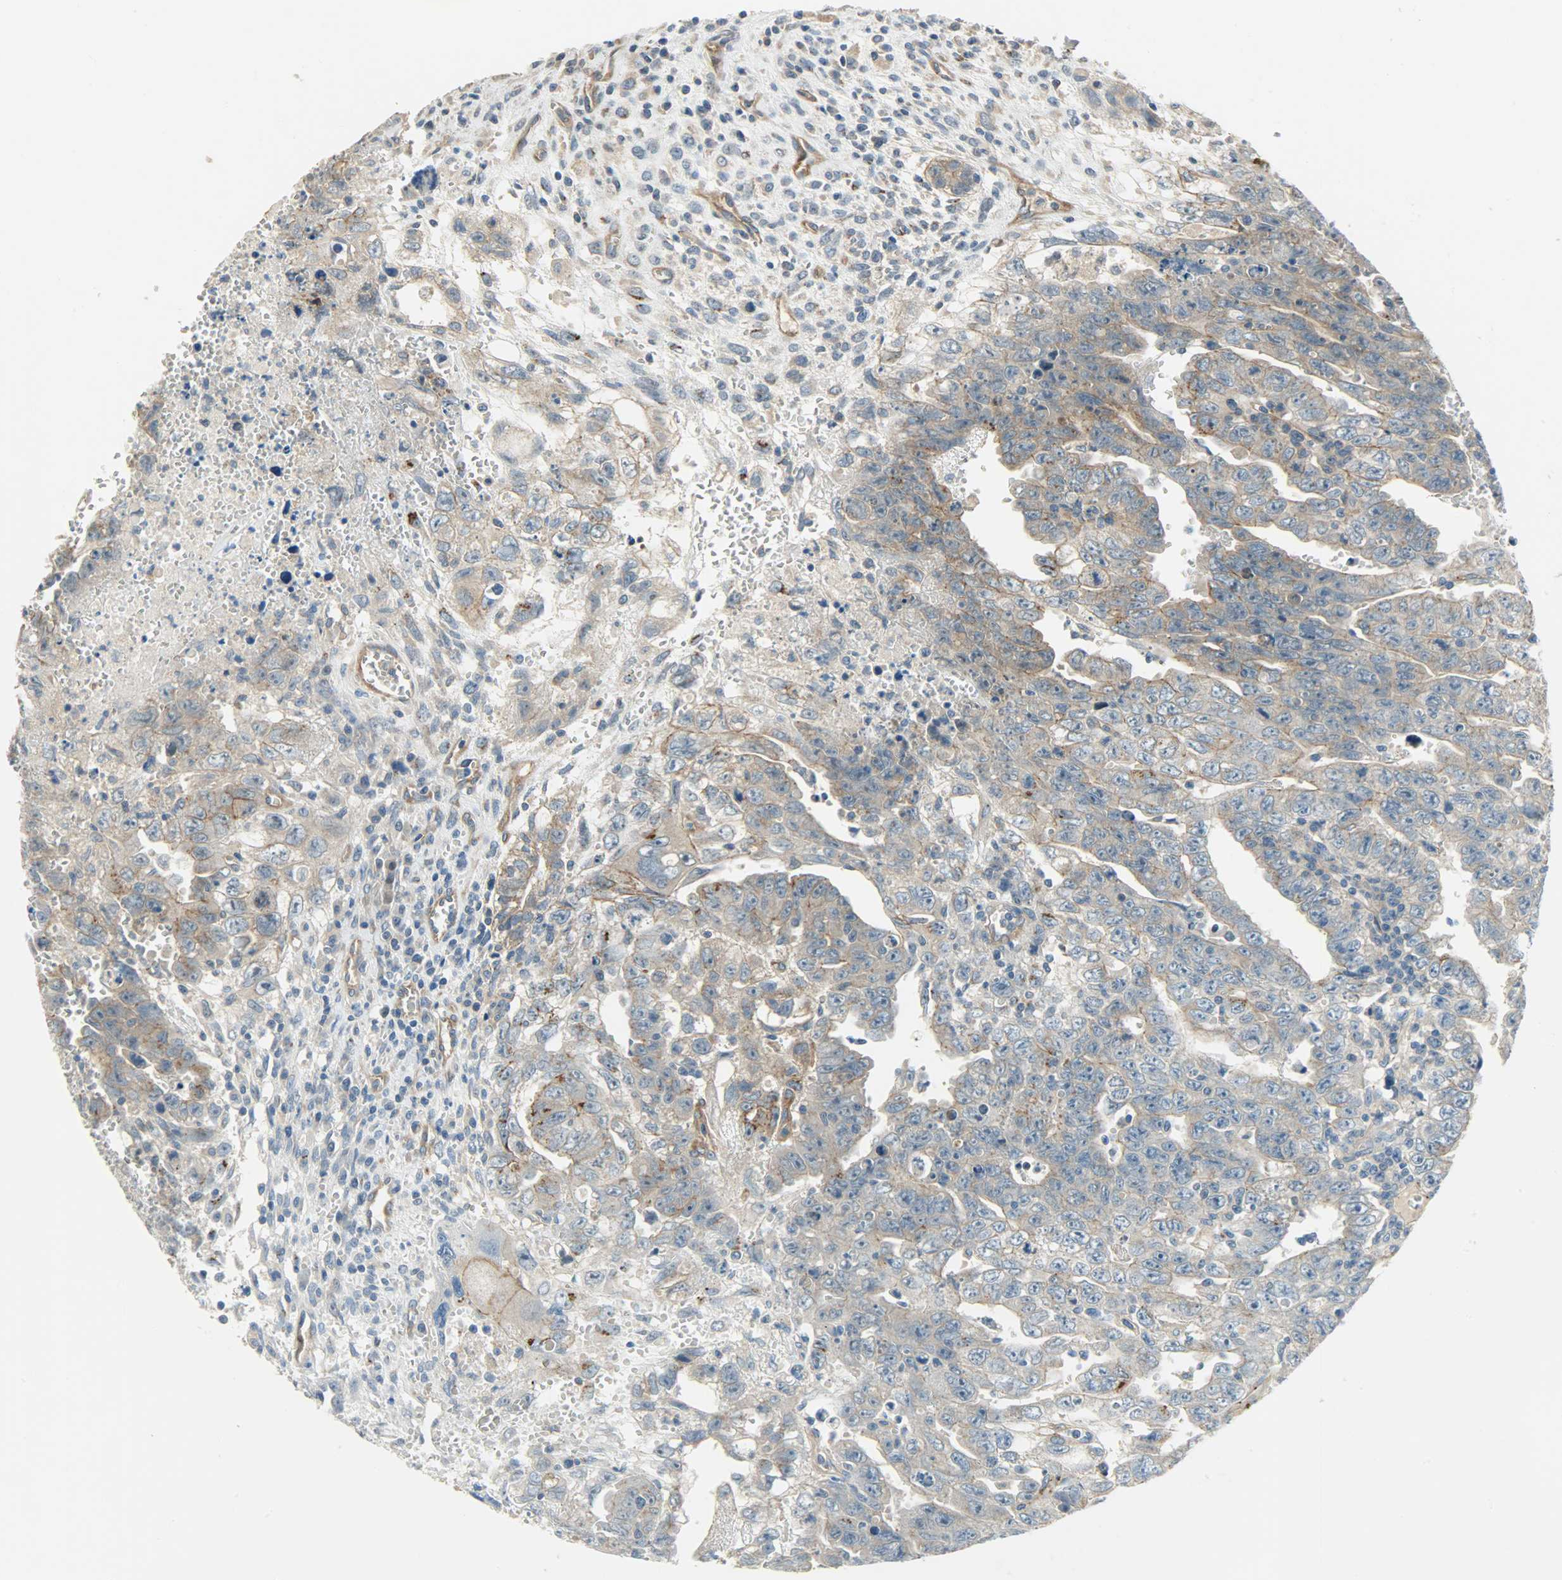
{"staining": {"intensity": "weak", "quantity": ">75%", "location": "cytoplasmic/membranous"}, "tissue": "testis cancer", "cell_type": "Tumor cells", "image_type": "cancer", "snomed": [{"axis": "morphology", "description": "Carcinoma, Embryonal, NOS"}, {"axis": "topography", "description": "Testis"}], "caption": "Immunohistochemistry (DAB) staining of embryonal carcinoma (testis) demonstrates weak cytoplasmic/membranous protein staining in about >75% of tumor cells.", "gene": "KIAA1217", "patient": {"sex": "male", "age": 28}}